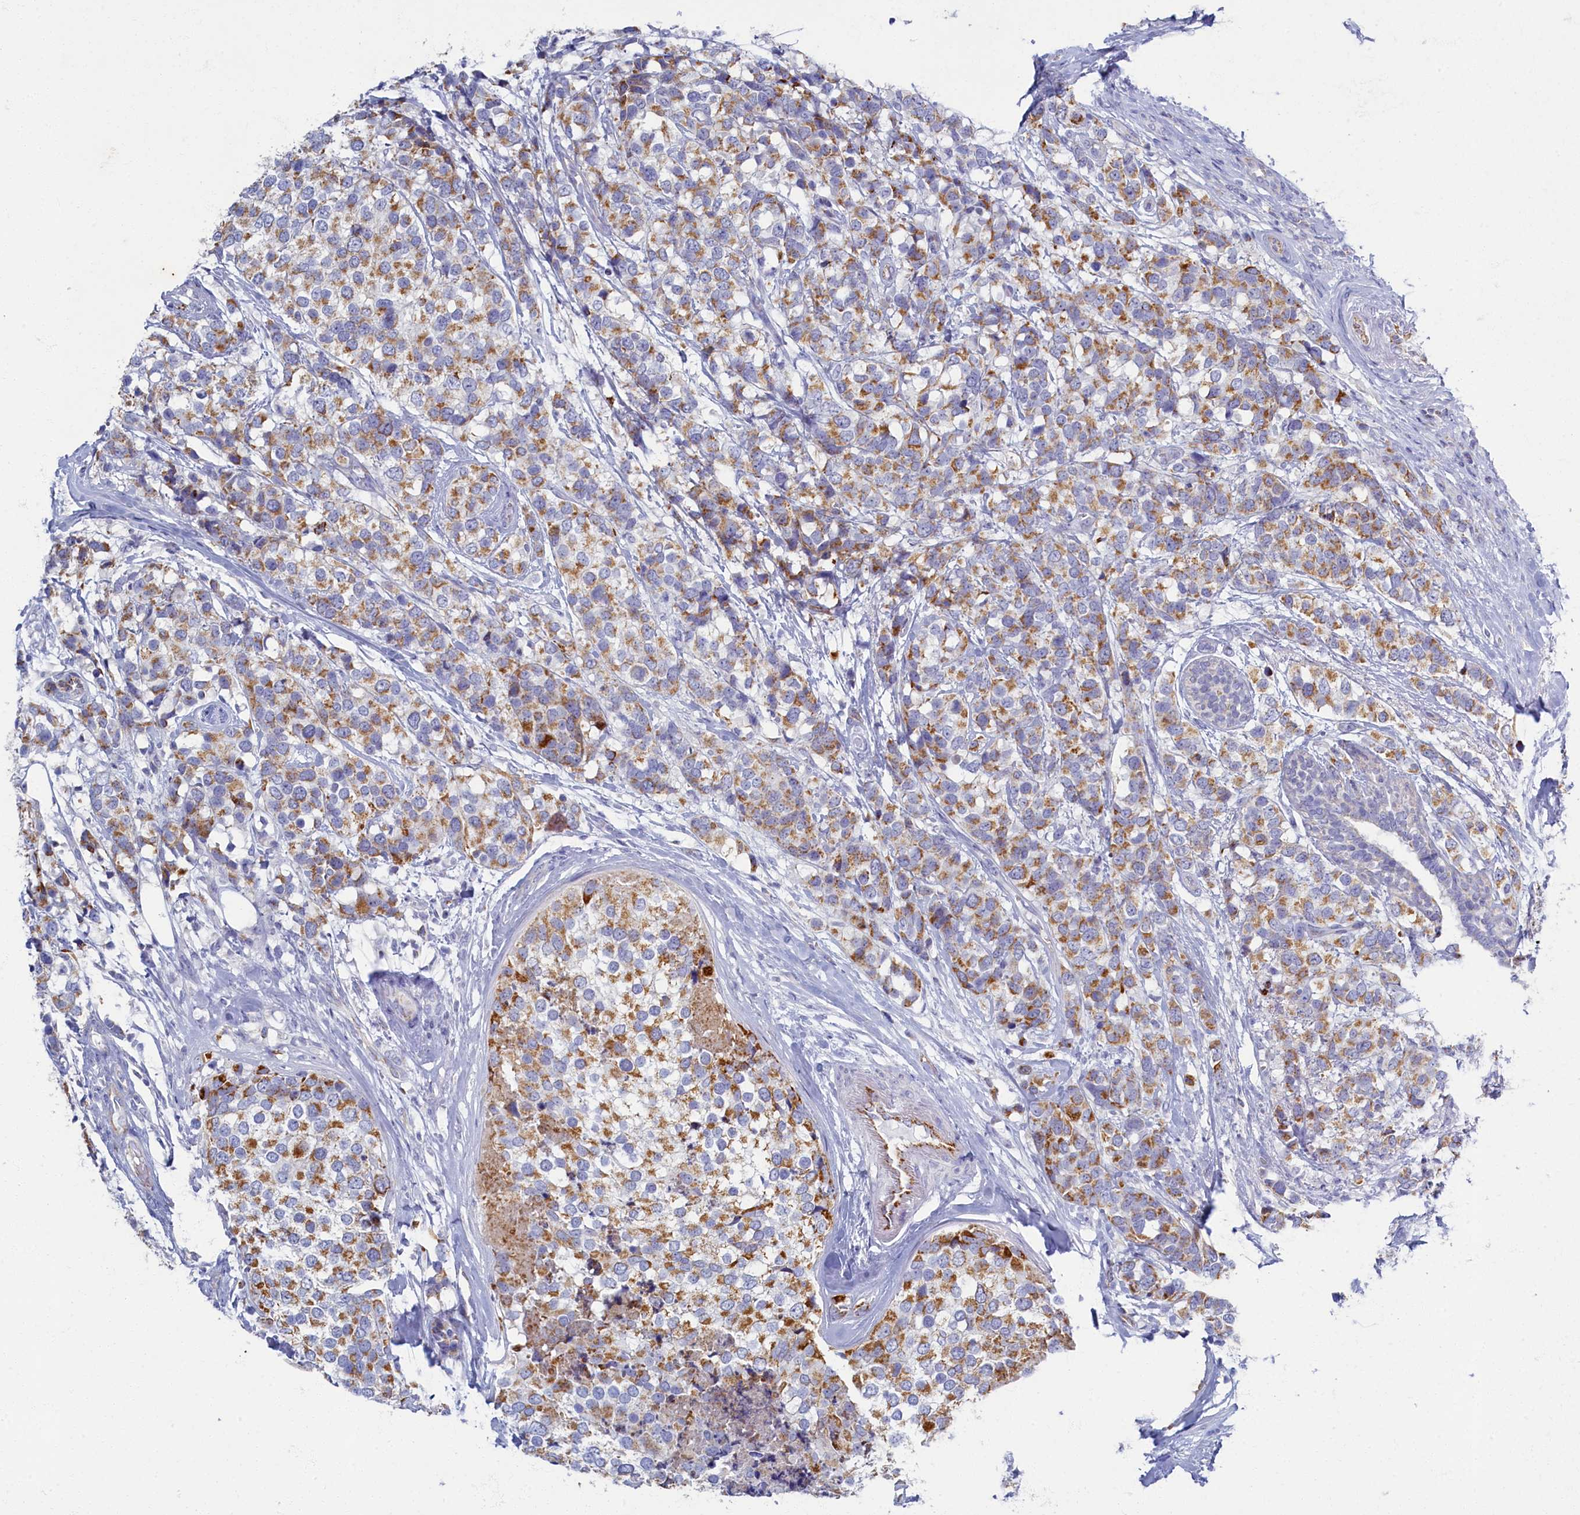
{"staining": {"intensity": "moderate", "quantity": ">75%", "location": "cytoplasmic/membranous"}, "tissue": "breast cancer", "cell_type": "Tumor cells", "image_type": "cancer", "snomed": [{"axis": "morphology", "description": "Lobular carcinoma"}, {"axis": "topography", "description": "Breast"}], "caption": "Immunohistochemistry (IHC) micrograph of neoplastic tissue: breast lobular carcinoma stained using IHC exhibits medium levels of moderate protein expression localized specifically in the cytoplasmic/membranous of tumor cells, appearing as a cytoplasmic/membranous brown color.", "gene": "OCIAD2", "patient": {"sex": "female", "age": 59}}